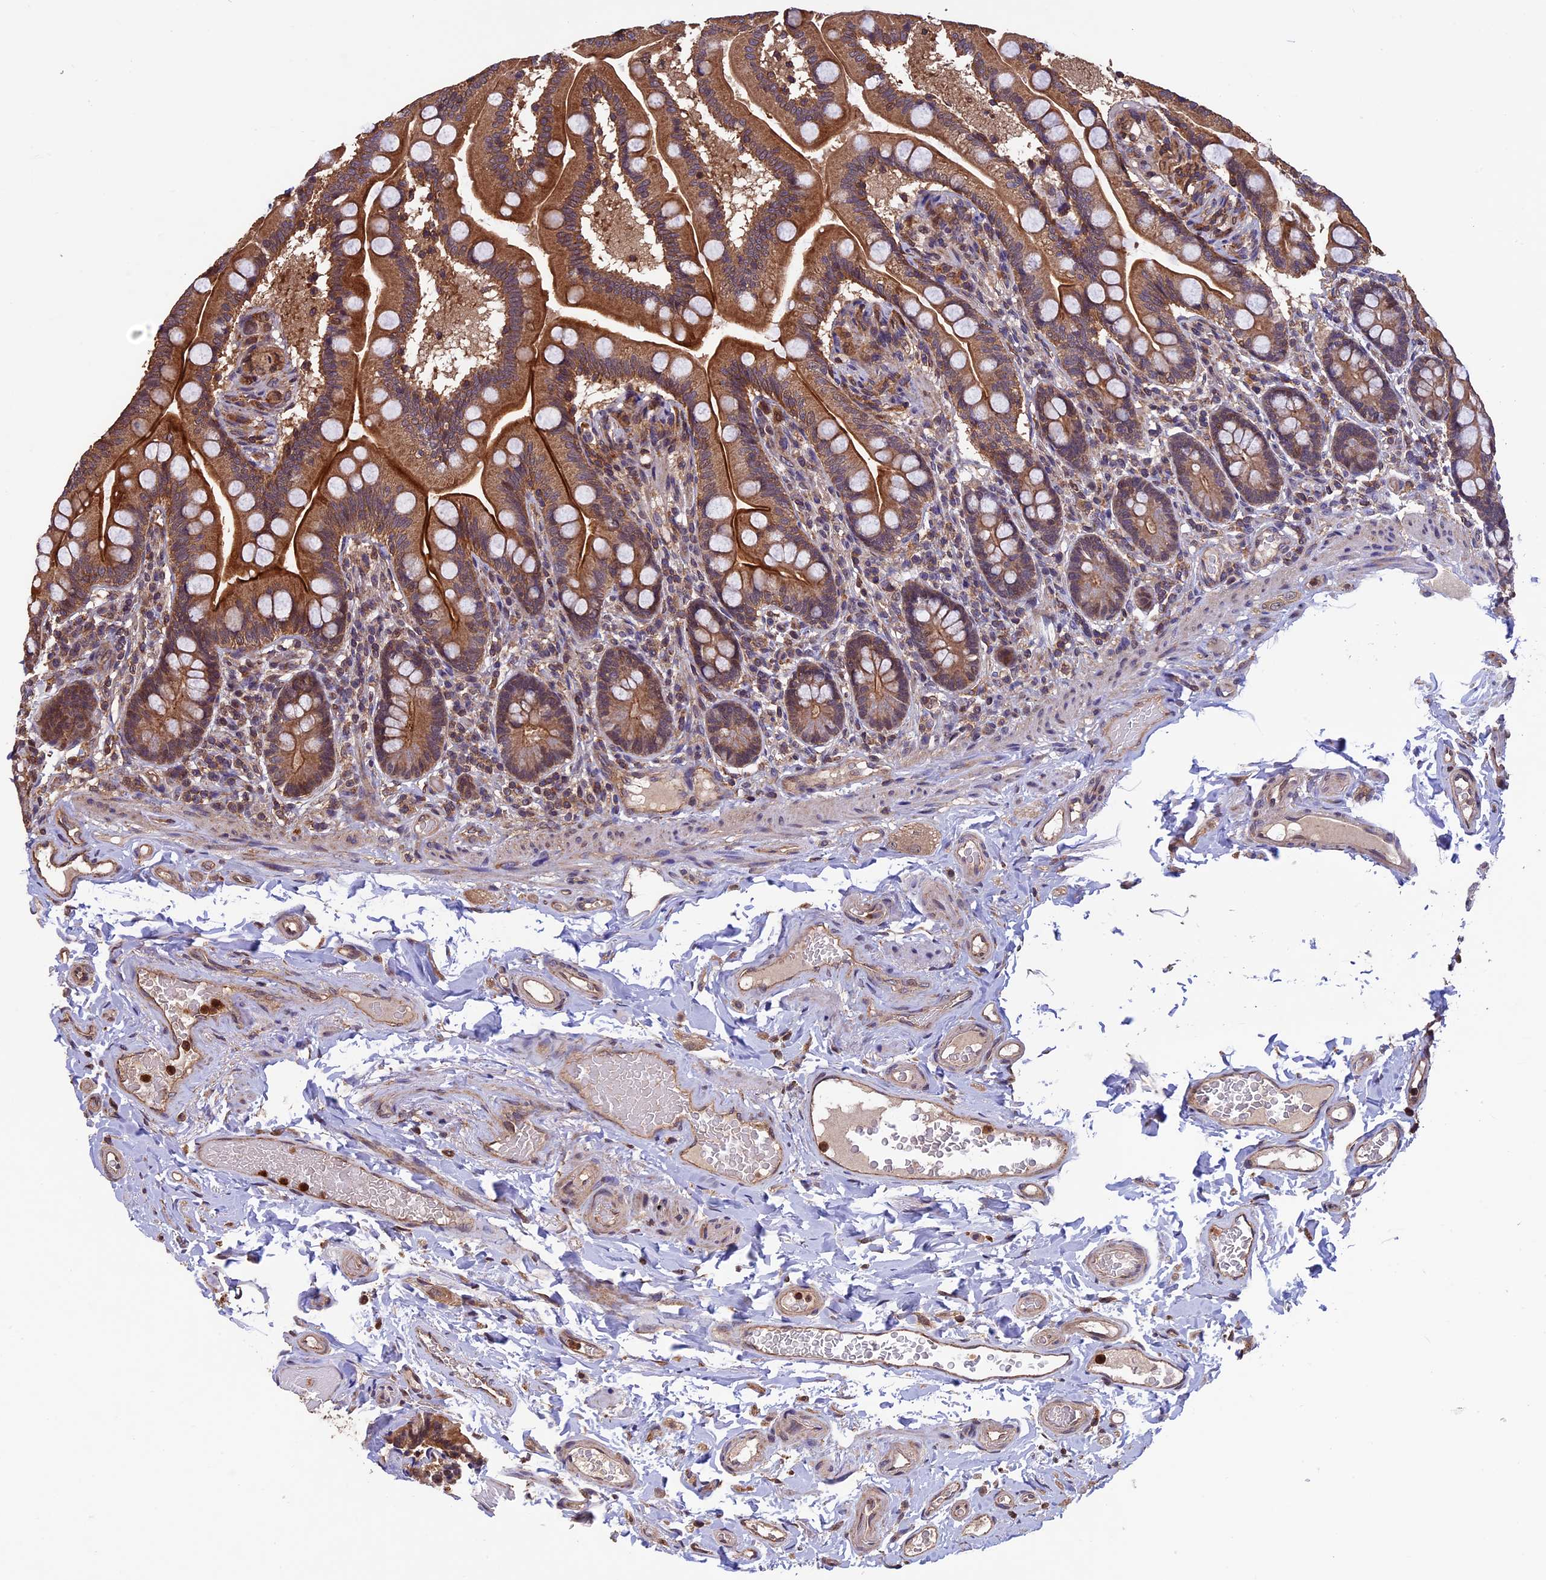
{"staining": {"intensity": "strong", "quantity": ">75%", "location": "cytoplasmic/membranous"}, "tissue": "small intestine", "cell_type": "Glandular cells", "image_type": "normal", "snomed": [{"axis": "morphology", "description": "Normal tissue, NOS"}, {"axis": "topography", "description": "Small intestine"}], "caption": "Small intestine stained with DAB (3,3'-diaminobenzidine) IHC exhibits high levels of strong cytoplasmic/membranous expression in about >75% of glandular cells. (DAB (3,3'-diaminobenzidine) = brown stain, brightfield microscopy at high magnification).", "gene": "PKD2L2", "patient": {"sex": "female", "age": 64}}